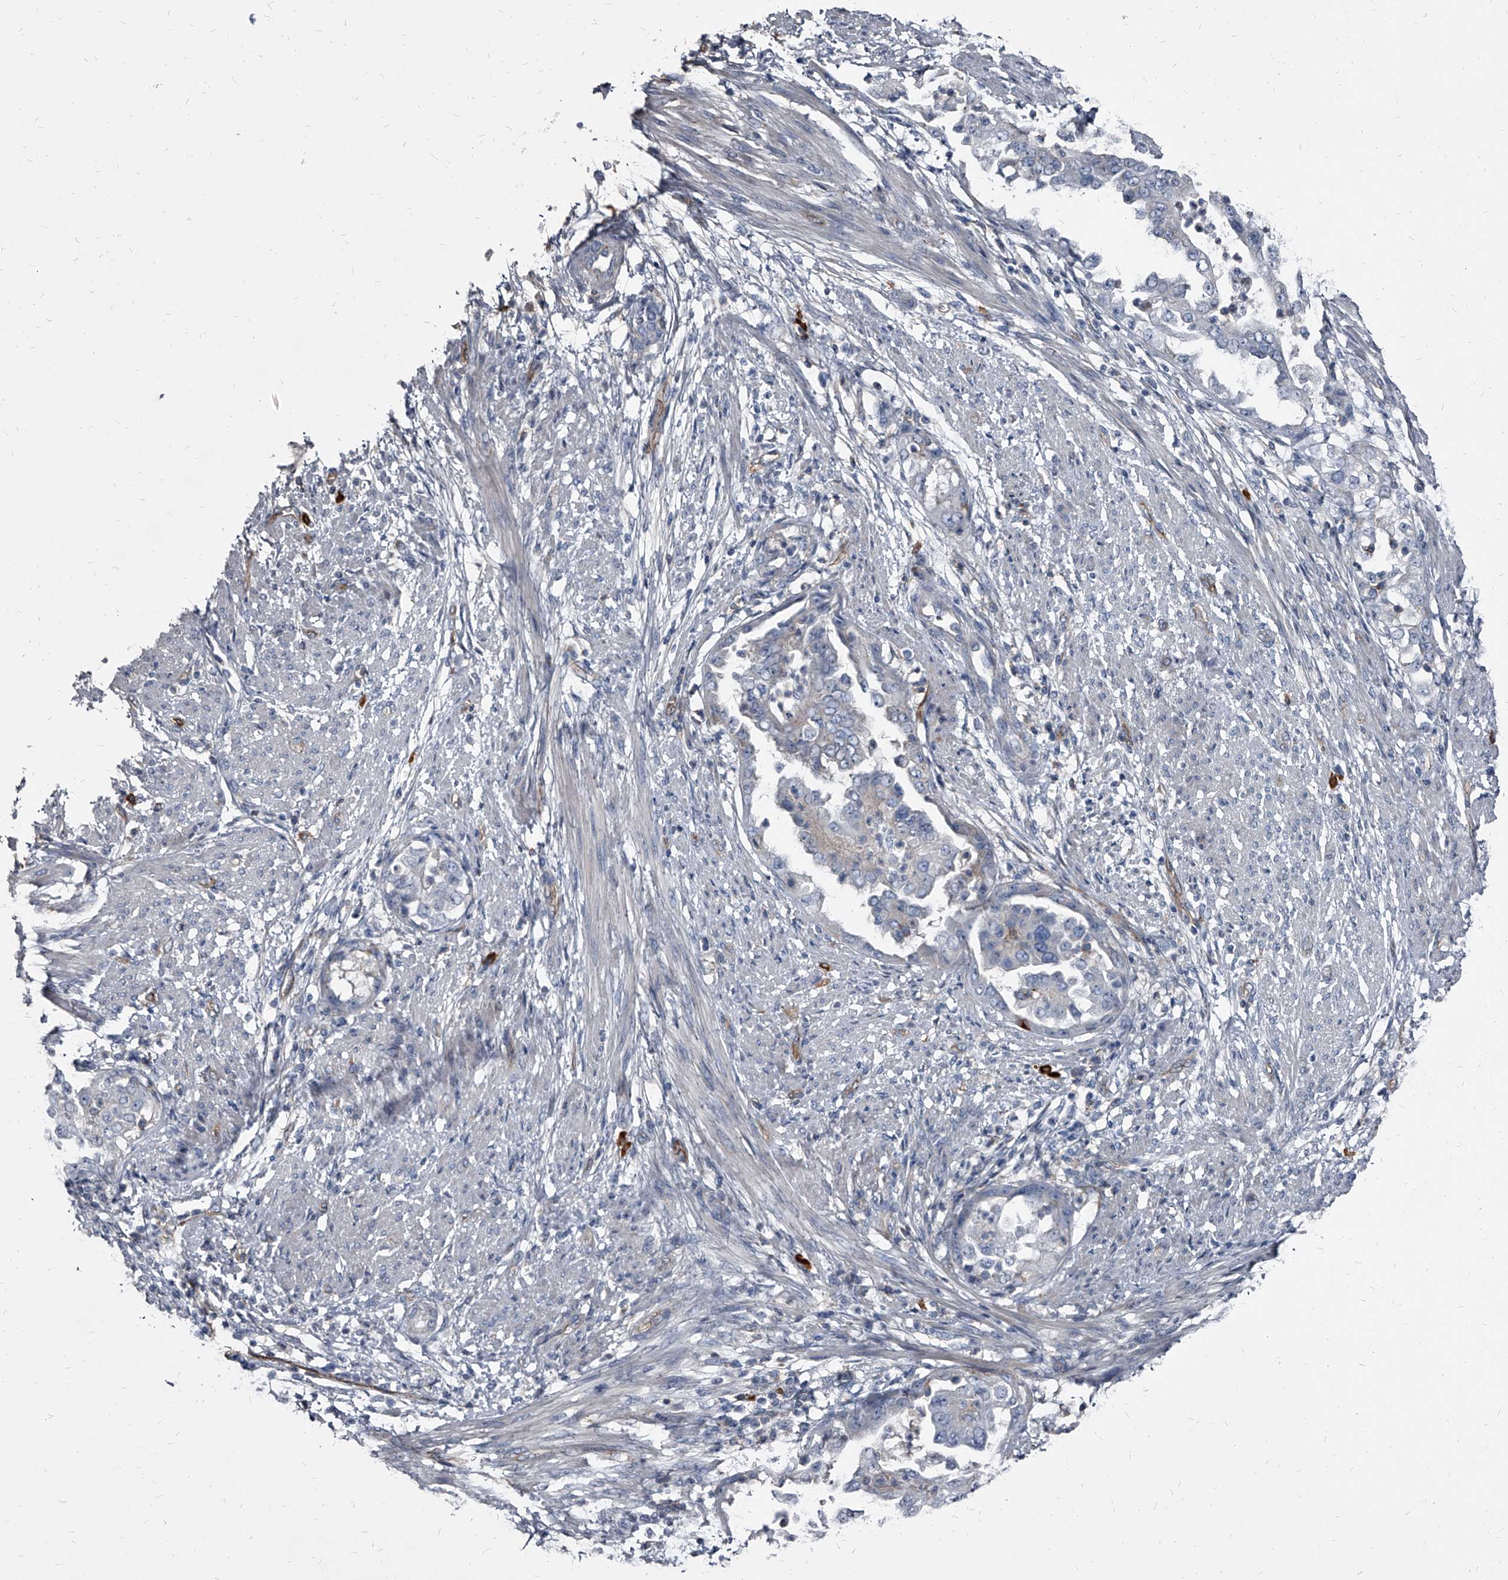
{"staining": {"intensity": "negative", "quantity": "none", "location": "none"}, "tissue": "endometrial cancer", "cell_type": "Tumor cells", "image_type": "cancer", "snomed": [{"axis": "morphology", "description": "Adenocarcinoma, NOS"}, {"axis": "topography", "description": "Endometrium"}], "caption": "Tumor cells are negative for brown protein staining in endometrial cancer. (Stains: DAB immunohistochemistry (IHC) with hematoxylin counter stain, Microscopy: brightfield microscopy at high magnification).", "gene": "PGLYRP3", "patient": {"sex": "female", "age": 85}}